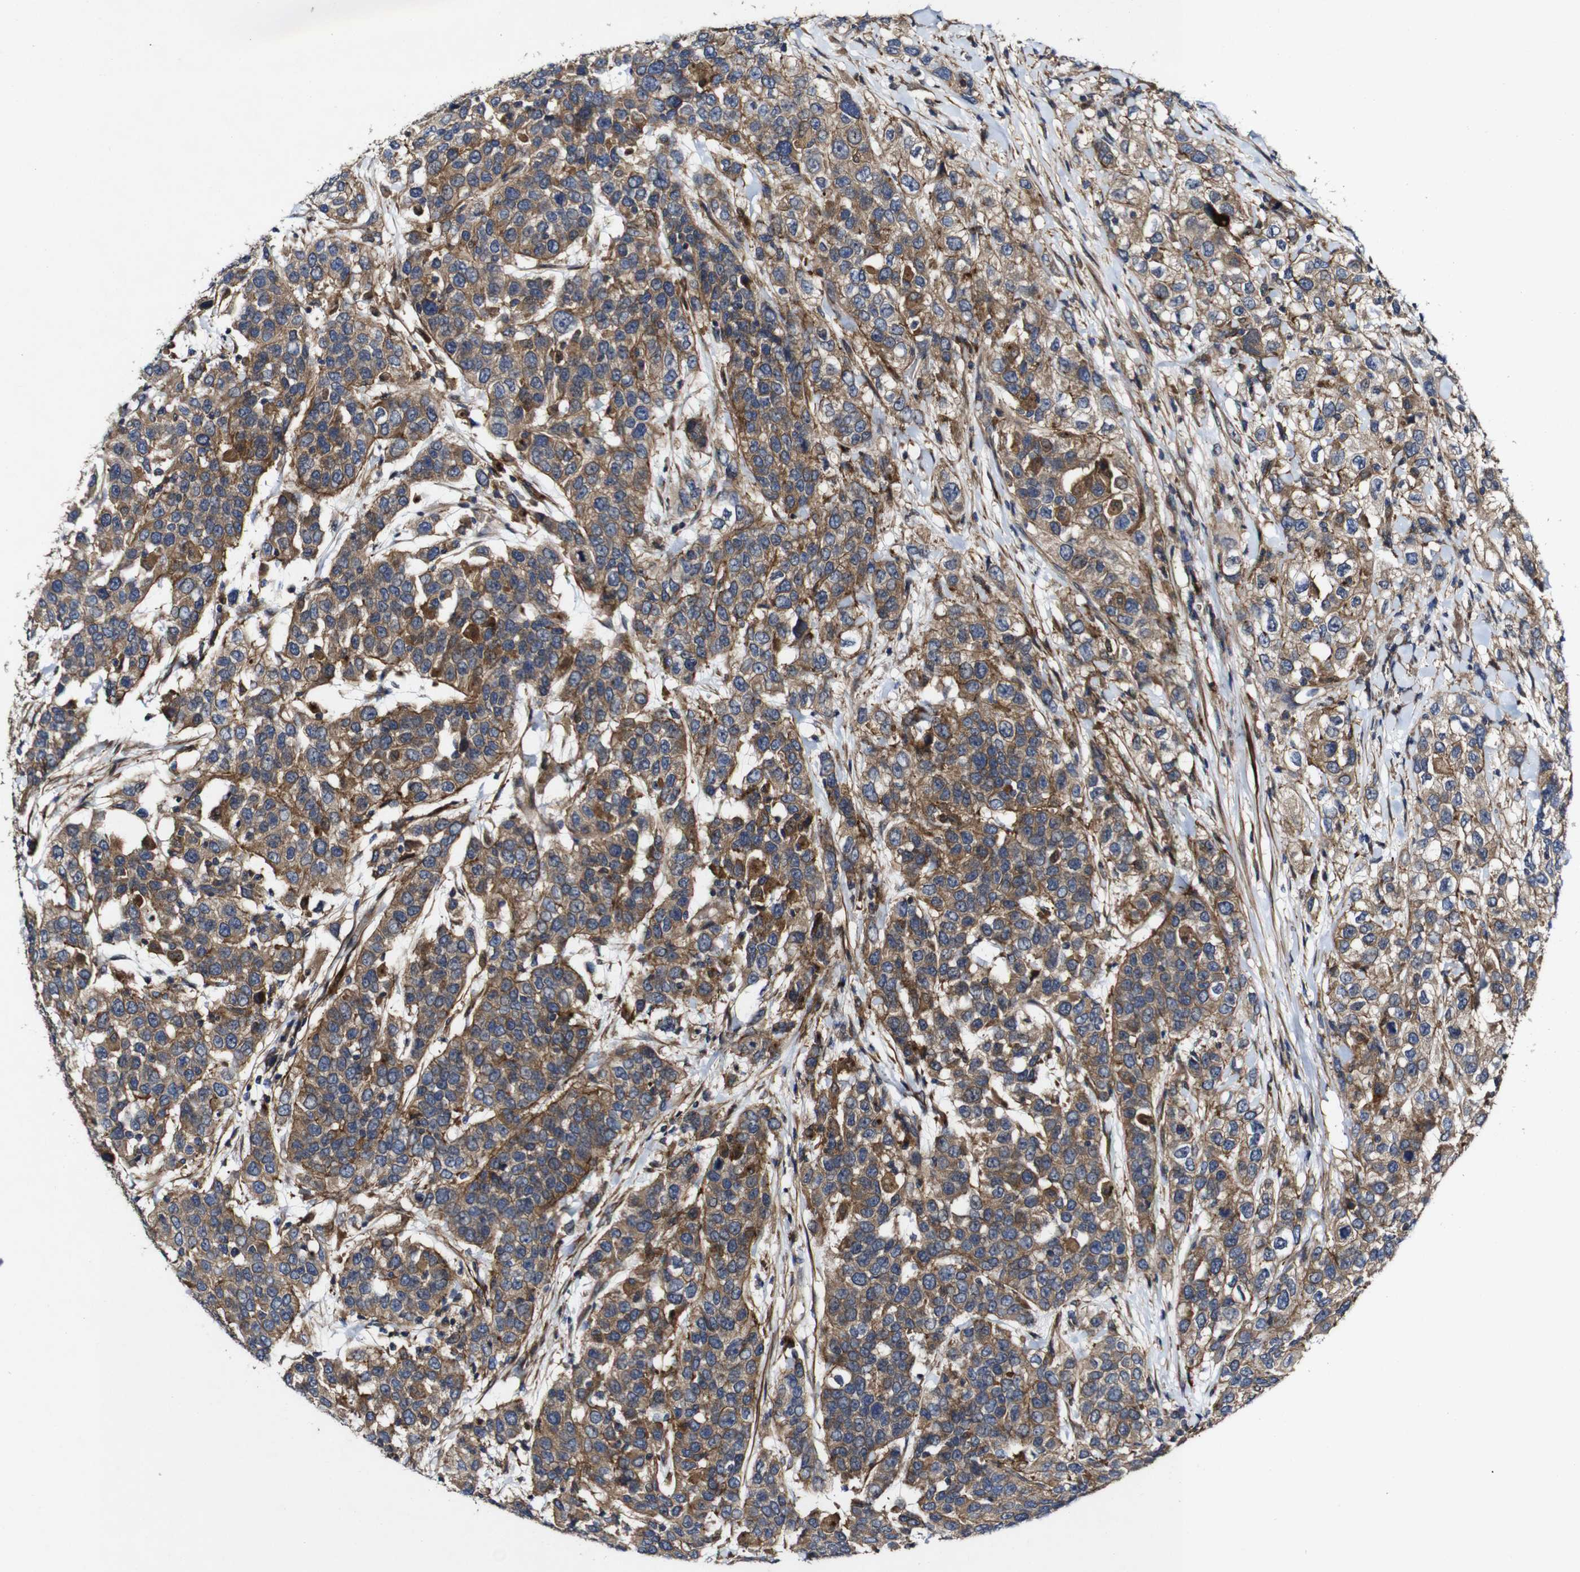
{"staining": {"intensity": "moderate", "quantity": ">75%", "location": "cytoplasmic/membranous"}, "tissue": "urothelial cancer", "cell_type": "Tumor cells", "image_type": "cancer", "snomed": [{"axis": "morphology", "description": "Urothelial carcinoma, High grade"}, {"axis": "topography", "description": "Urinary bladder"}], "caption": "The micrograph displays staining of high-grade urothelial carcinoma, revealing moderate cytoplasmic/membranous protein positivity (brown color) within tumor cells.", "gene": "GSDME", "patient": {"sex": "female", "age": 80}}